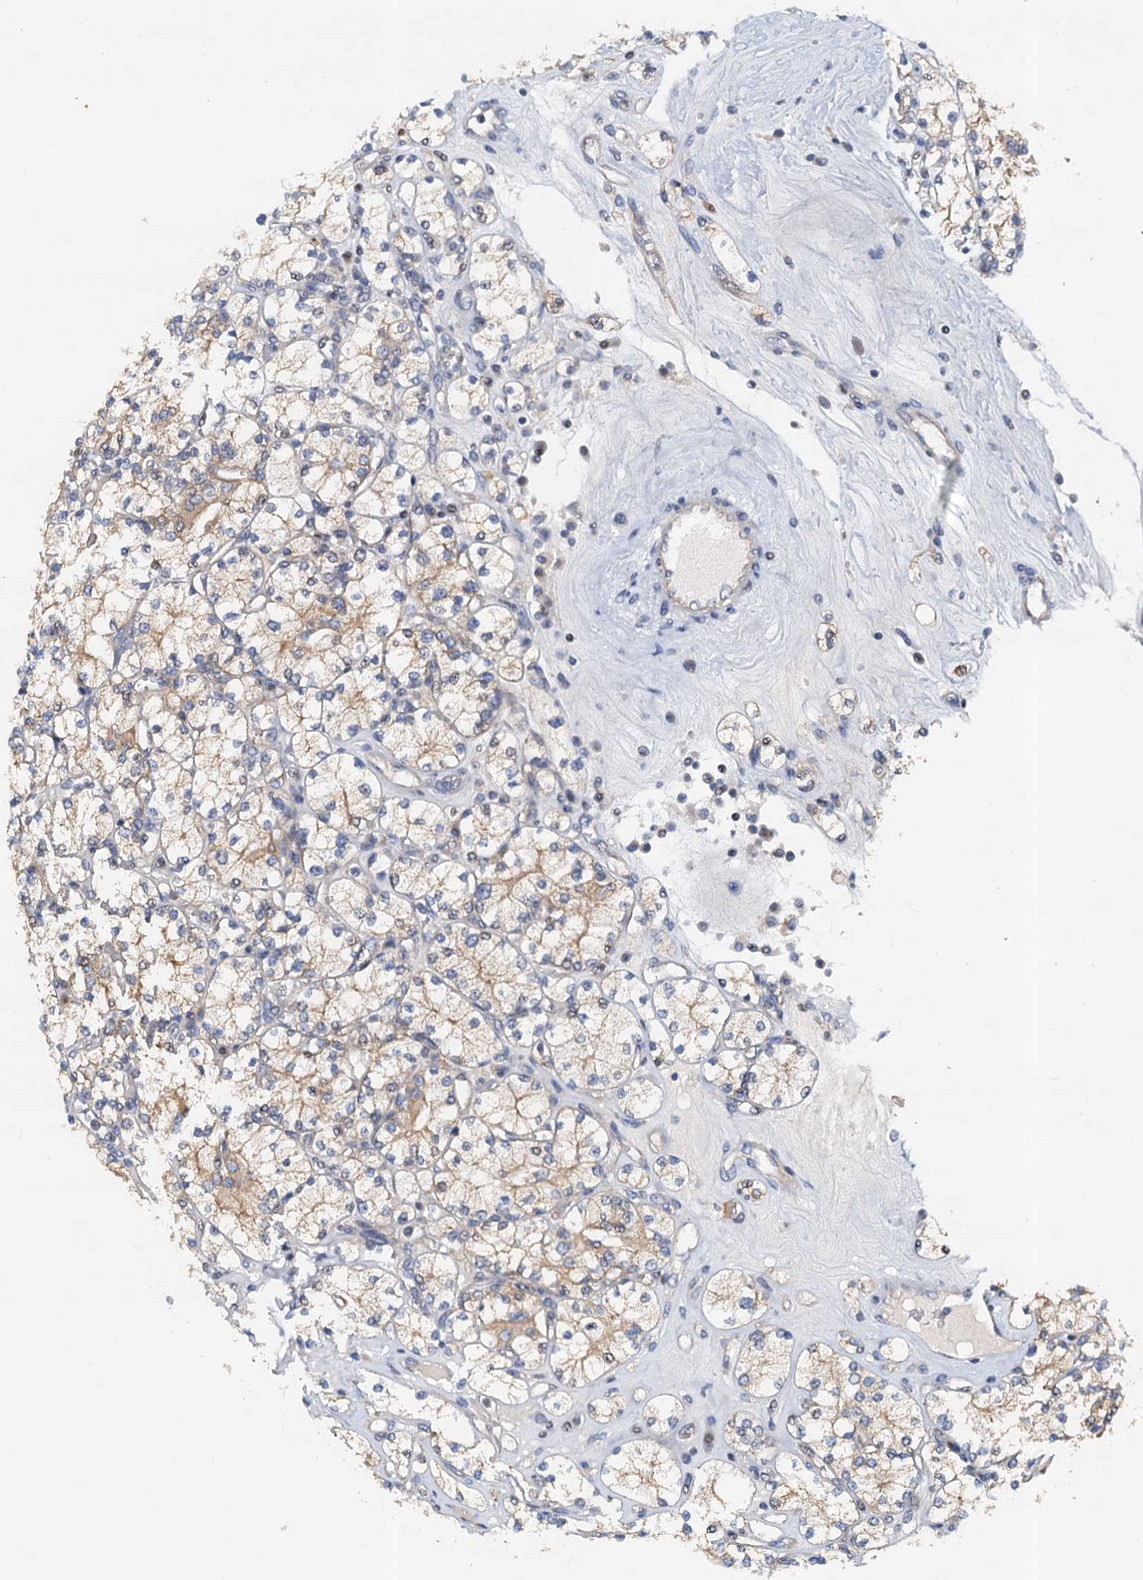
{"staining": {"intensity": "moderate", "quantity": "25%-75%", "location": "cytoplasmic/membranous"}, "tissue": "renal cancer", "cell_type": "Tumor cells", "image_type": "cancer", "snomed": [{"axis": "morphology", "description": "Adenocarcinoma, NOS"}, {"axis": "topography", "description": "Kidney"}], "caption": "This micrograph exhibits immunohistochemistry (IHC) staining of human renal adenocarcinoma, with medium moderate cytoplasmic/membranous expression in about 25%-75% of tumor cells.", "gene": "NBEA", "patient": {"sex": "male", "age": 77}}